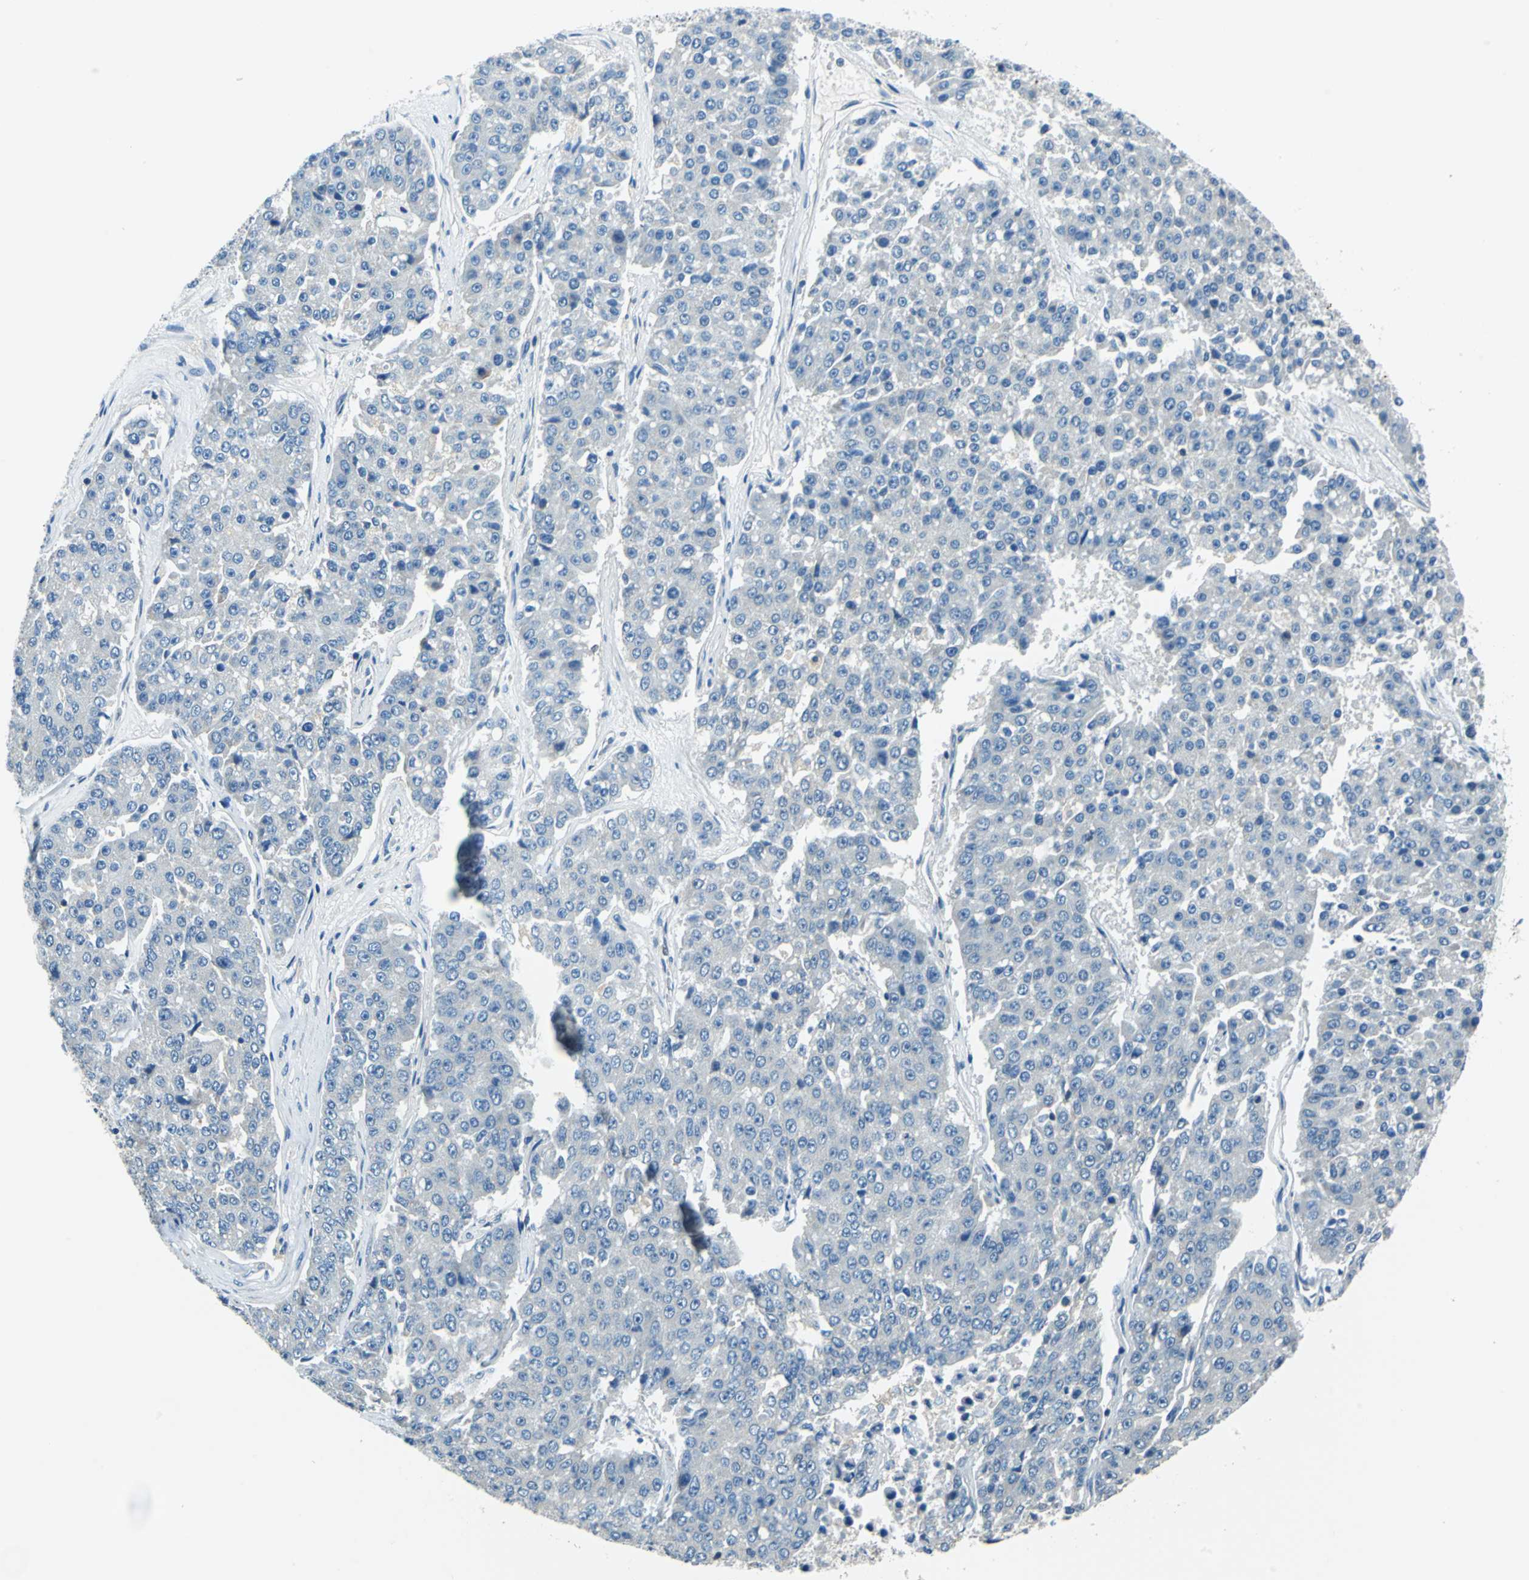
{"staining": {"intensity": "negative", "quantity": "none", "location": "none"}, "tissue": "pancreatic cancer", "cell_type": "Tumor cells", "image_type": "cancer", "snomed": [{"axis": "morphology", "description": "Adenocarcinoma, NOS"}, {"axis": "topography", "description": "Pancreas"}], "caption": "High power microscopy micrograph of an IHC histopathology image of pancreatic adenocarcinoma, revealing no significant staining in tumor cells.", "gene": "CPA3", "patient": {"sex": "male", "age": 50}}